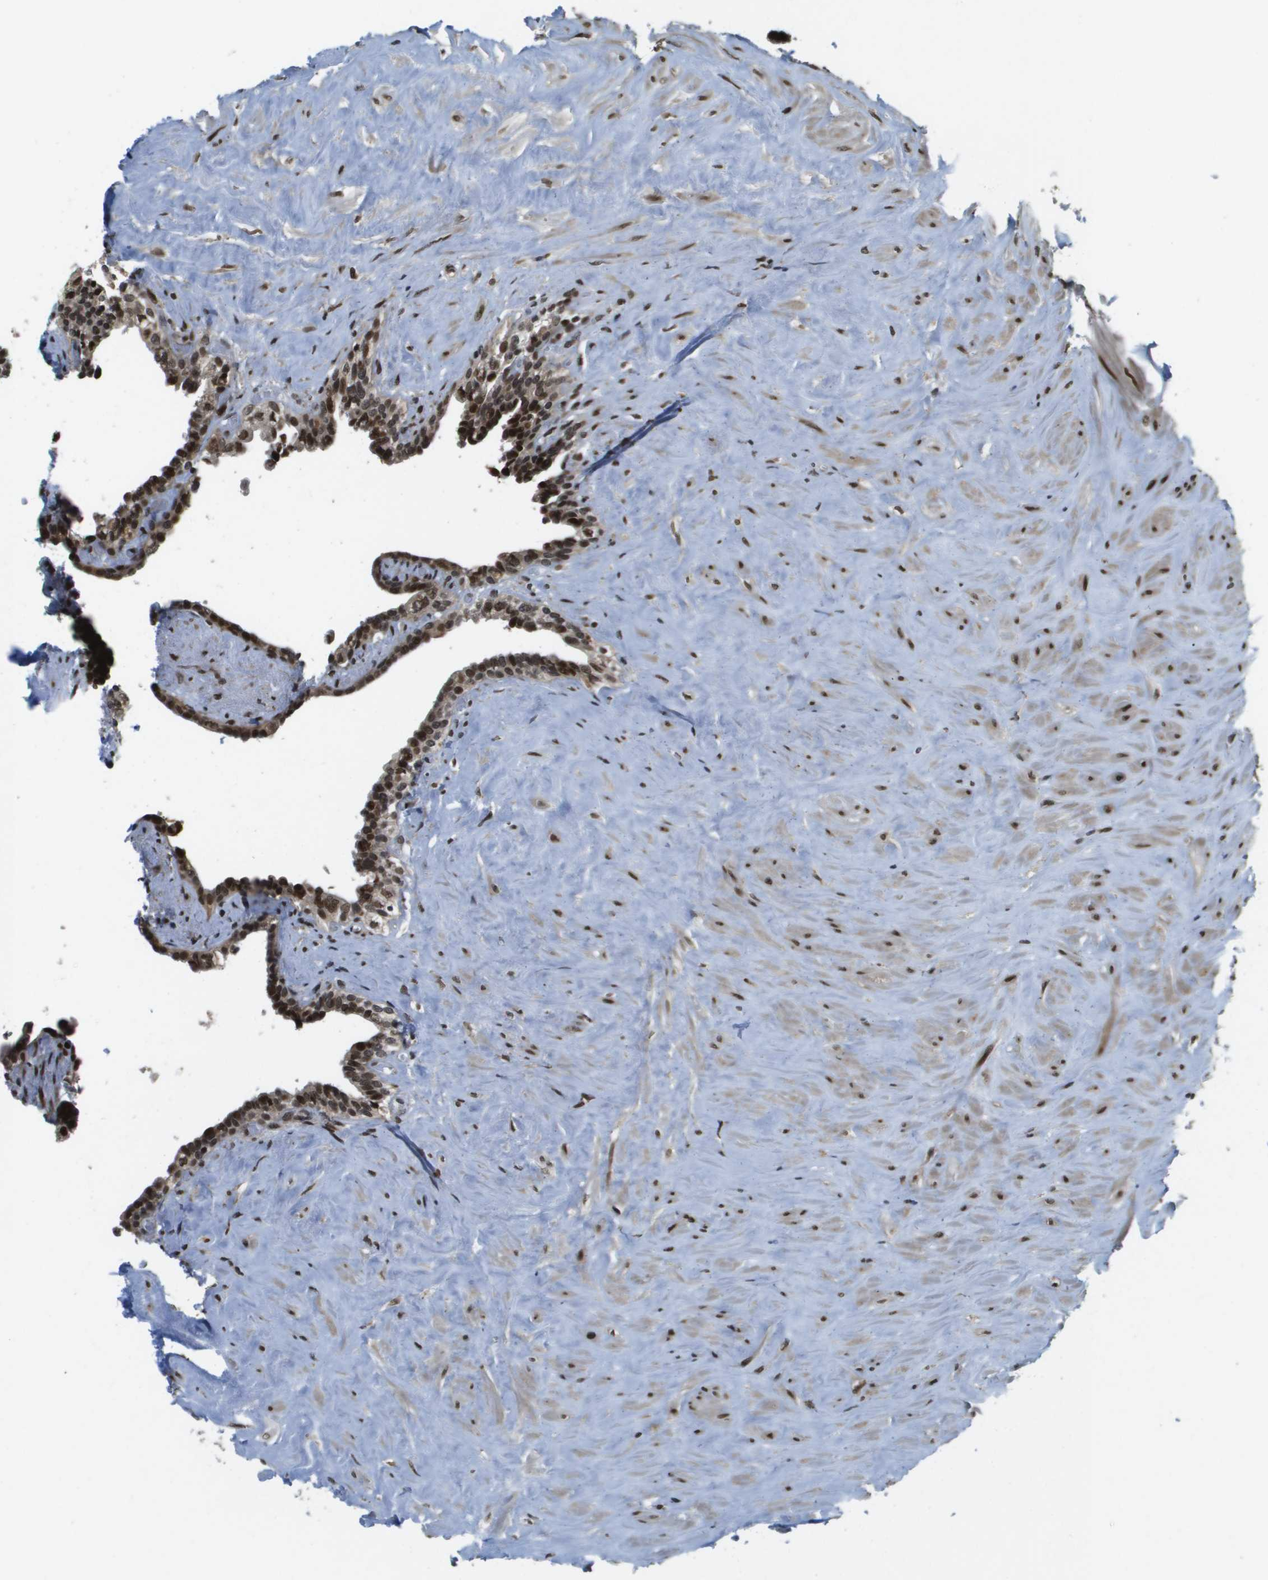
{"staining": {"intensity": "strong", "quantity": ">75%", "location": "cytoplasmic/membranous,nuclear"}, "tissue": "seminal vesicle", "cell_type": "Glandular cells", "image_type": "normal", "snomed": [{"axis": "morphology", "description": "Normal tissue, NOS"}, {"axis": "topography", "description": "Seminal veicle"}], "caption": "About >75% of glandular cells in unremarkable human seminal vesicle exhibit strong cytoplasmic/membranous,nuclear protein staining as visualized by brown immunohistochemical staining.", "gene": "RECQL4", "patient": {"sex": "male", "age": 63}}